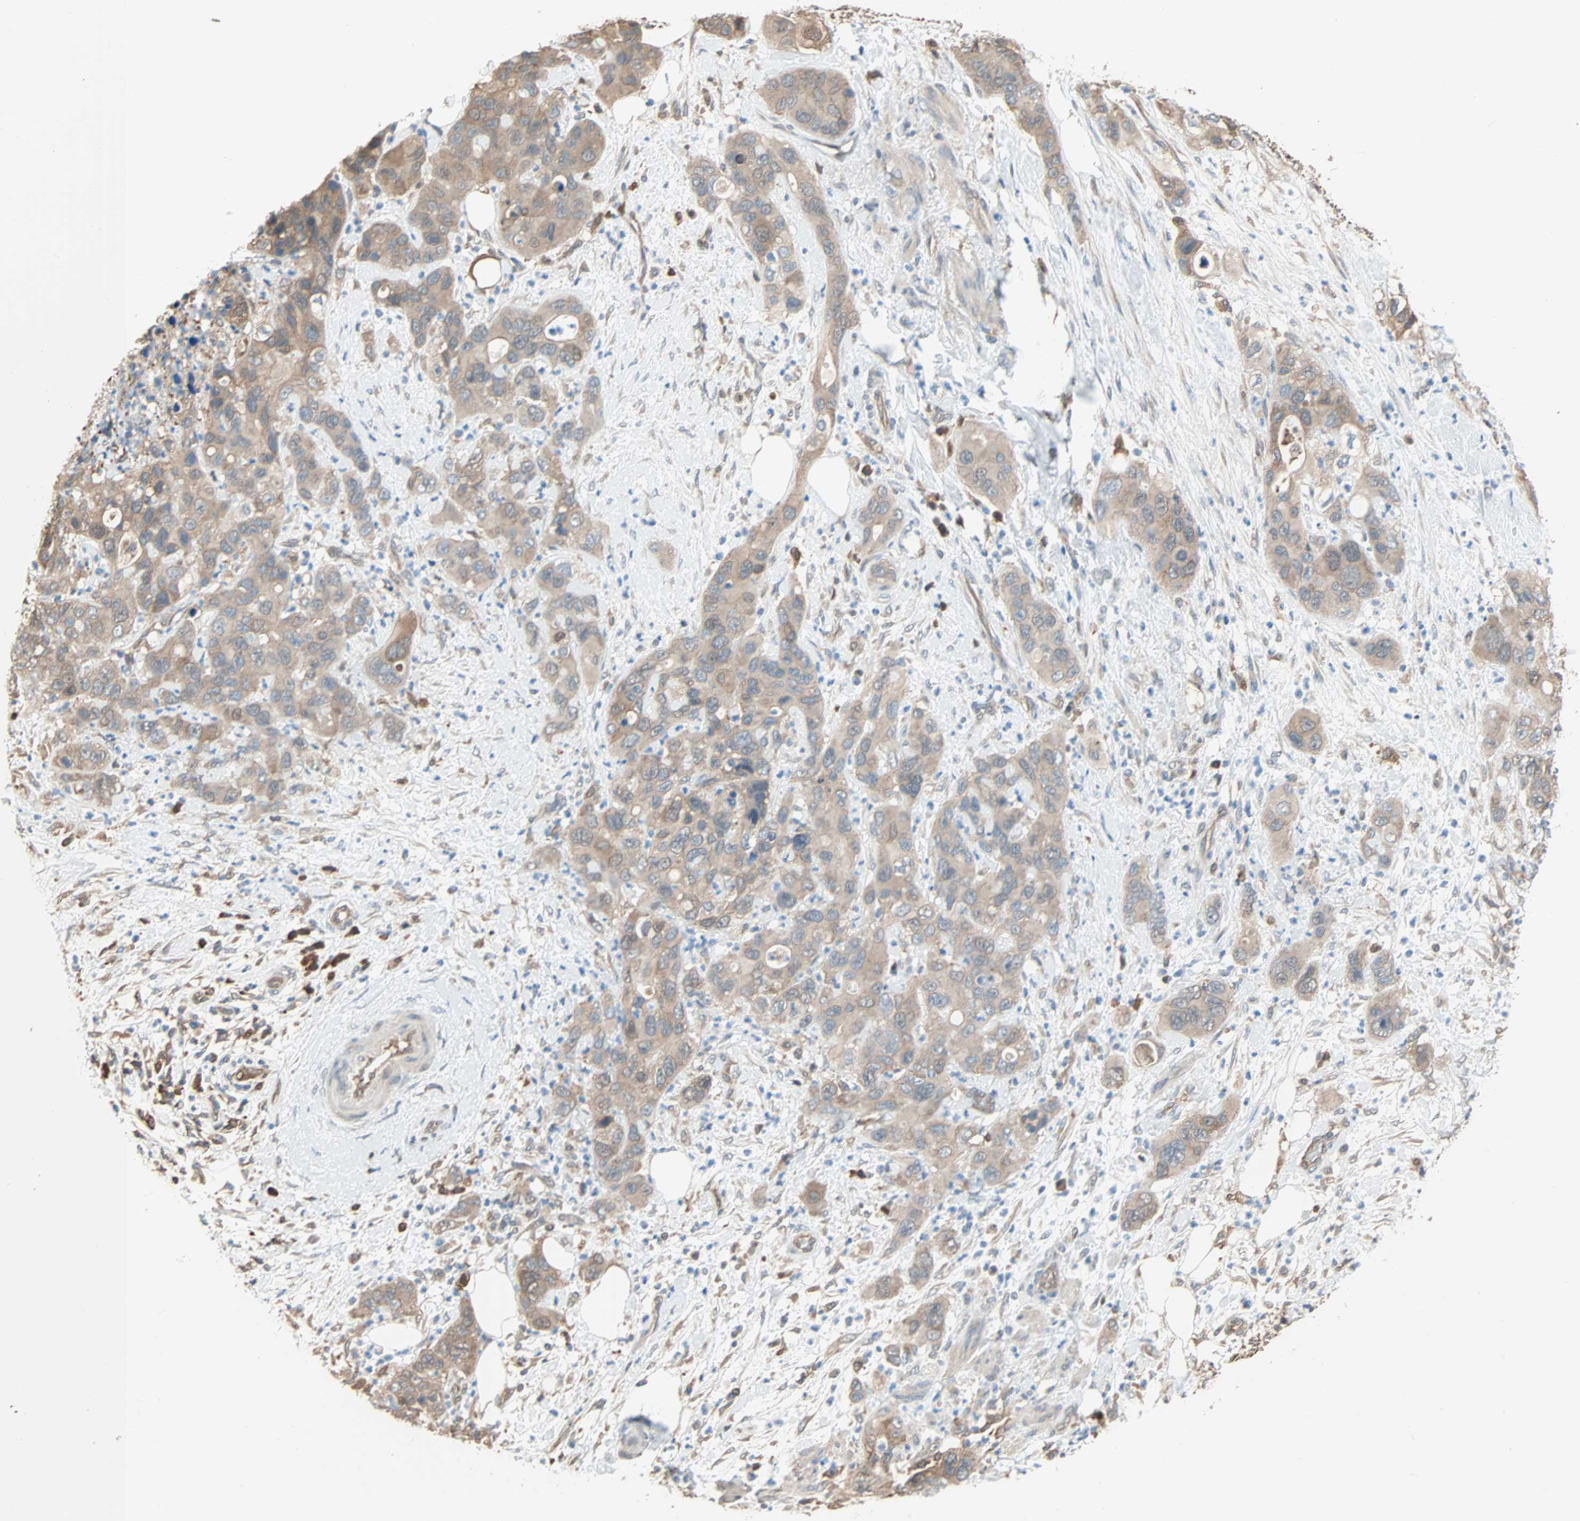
{"staining": {"intensity": "moderate", "quantity": ">75%", "location": "cytoplasmic/membranous"}, "tissue": "pancreatic cancer", "cell_type": "Tumor cells", "image_type": "cancer", "snomed": [{"axis": "morphology", "description": "Adenocarcinoma, NOS"}, {"axis": "topography", "description": "Pancreas"}], "caption": "DAB immunohistochemical staining of pancreatic adenocarcinoma displays moderate cytoplasmic/membranous protein staining in about >75% of tumor cells.", "gene": "PRDX1", "patient": {"sex": "female", "age": 71}}